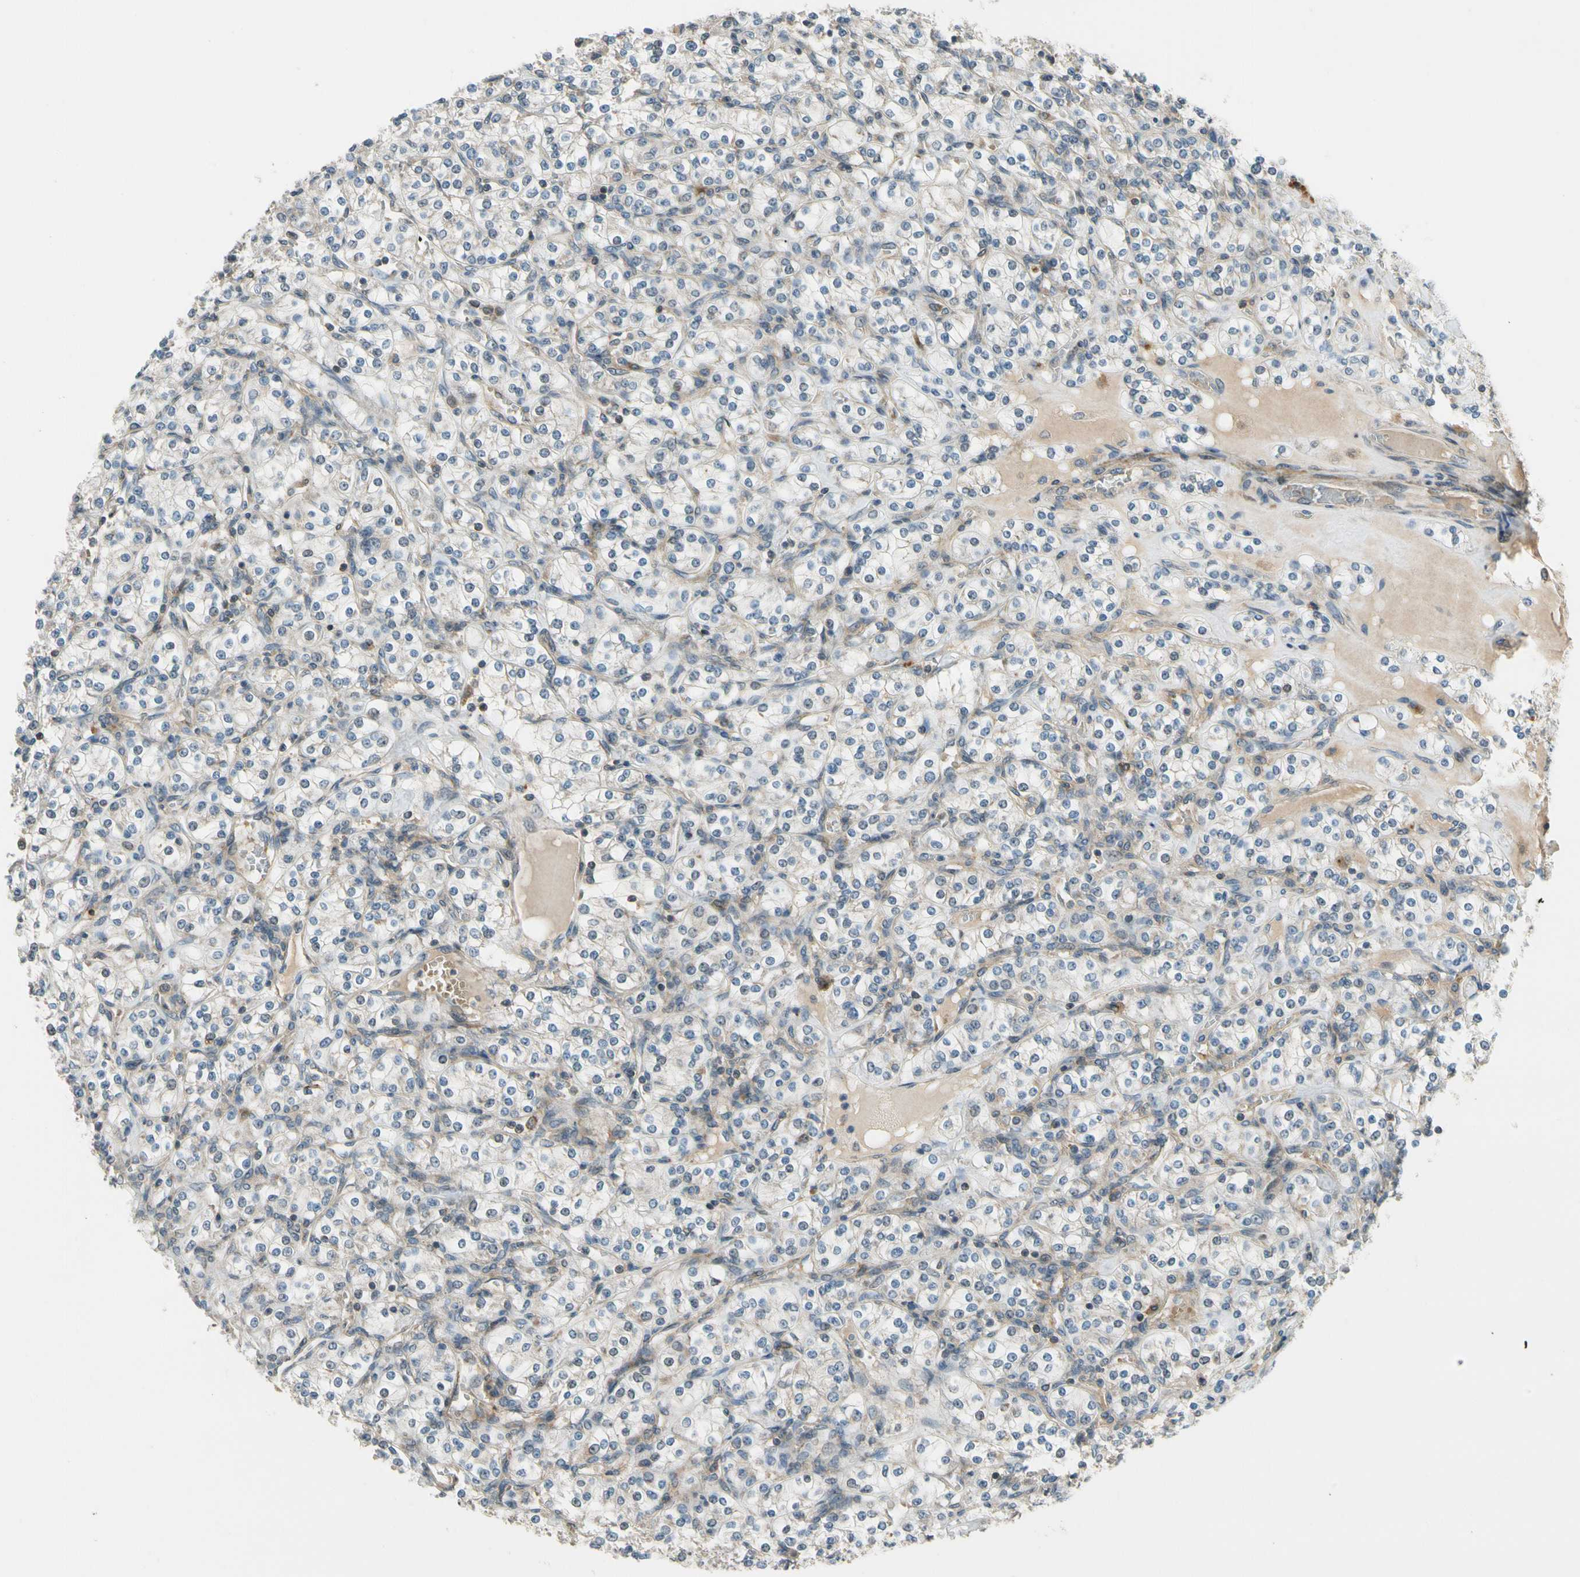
{"staining": {"intensity": "negative", "quantity": "none", "location": "none"}, "tissue": "renal cancer", "cell_type": "Tumor cells", "image_type": "cancer", "snomed": [{"axis": "morphology", "description": "Adenocarcinoma, NOS"}, {"axis": "topography", "description": "Kidney"}], "caption": "DAB (3,3'-diaminobenzidine) immunohistochemical staining of human renal cancer displays no significant staining in tumor cells. (DAB (3,3'-diaminobenzidine) IHC, high magnification).", "gene": "MST1R", "patient": {"sex": "male", "age": 77}}